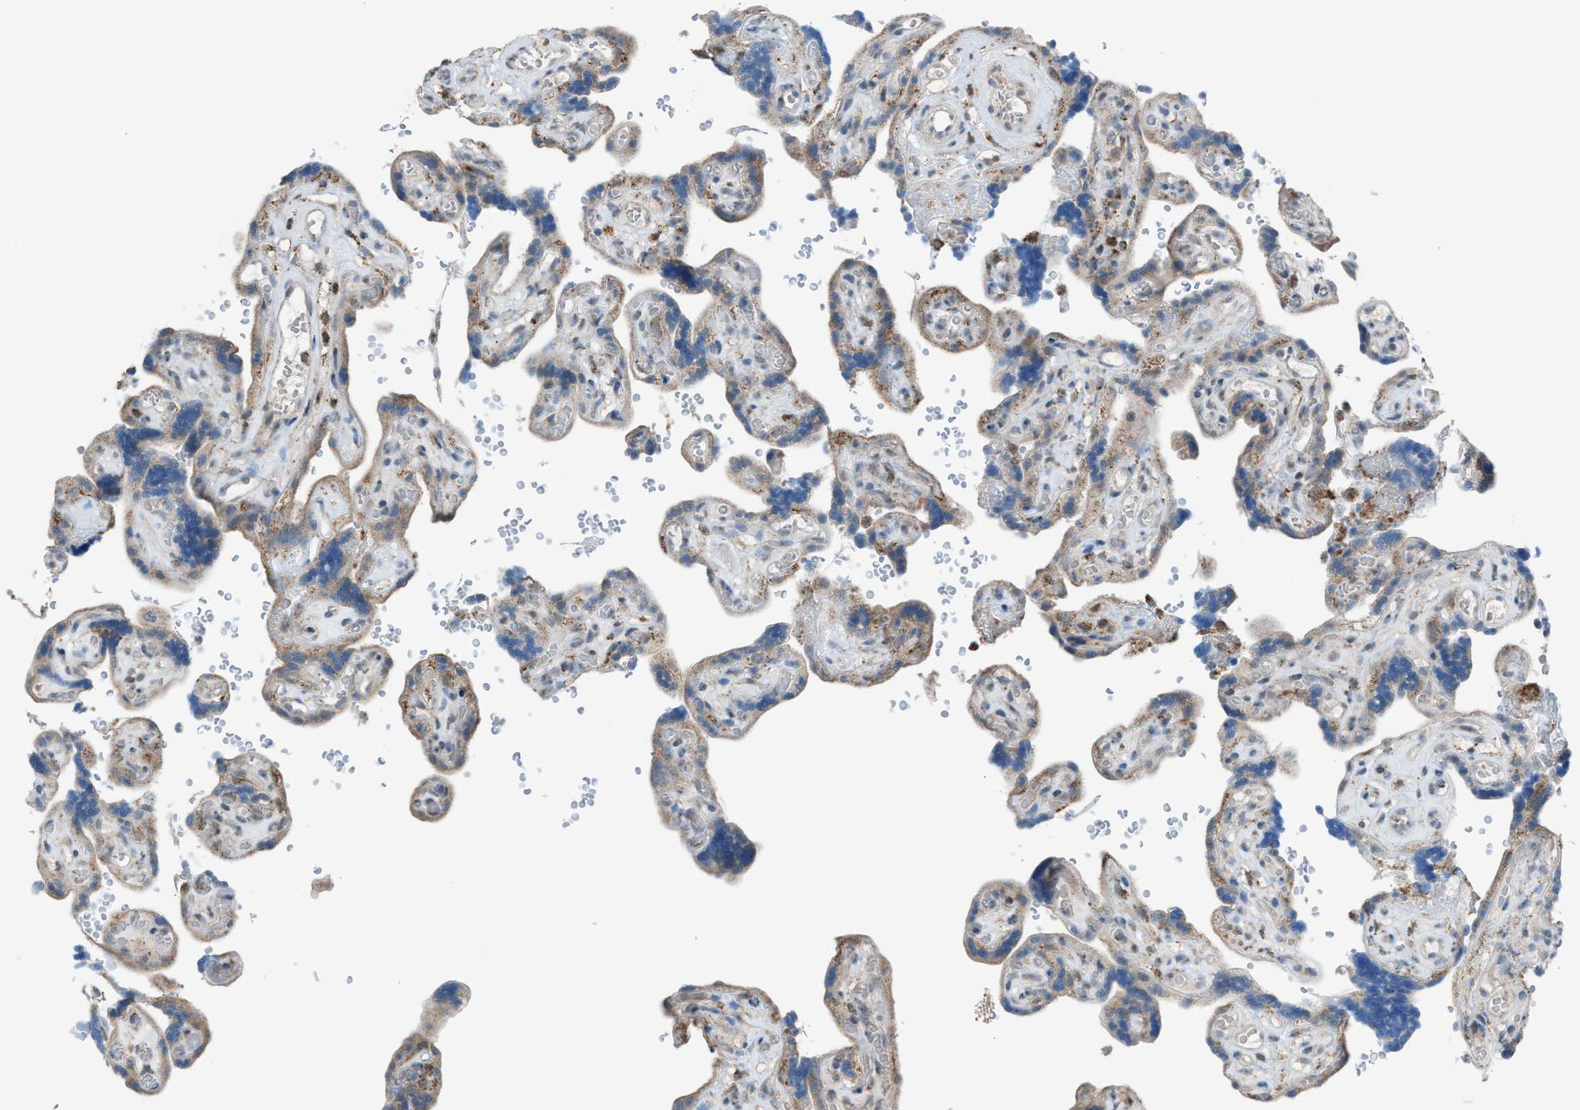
{"staining": {"intensity": "moderate", "quantity": ">75%", "location": "cytoplasmic/membranous"}, "tissue": "placenta", "cell_type": "Decidual cells", "image_type": "normal", "snomed": [{"axis": "morphology", "description": "Normal tissue, NOS"}, {"axis": "topography", "description": "Placenta"}], "caption": "The immunohistochemical stain labels moderate cytoplasmic/membranous positivity in decidual cells of benign placenta. The staining was performed using DAB (3,3'-diaminobenzidine) to visualize the protein expression in brown, while the nuclei were stained in blue with hematoxylin (Magnification: 20x).", "gene": "SRM", "patient": {"sex": "female", "age": 30}}